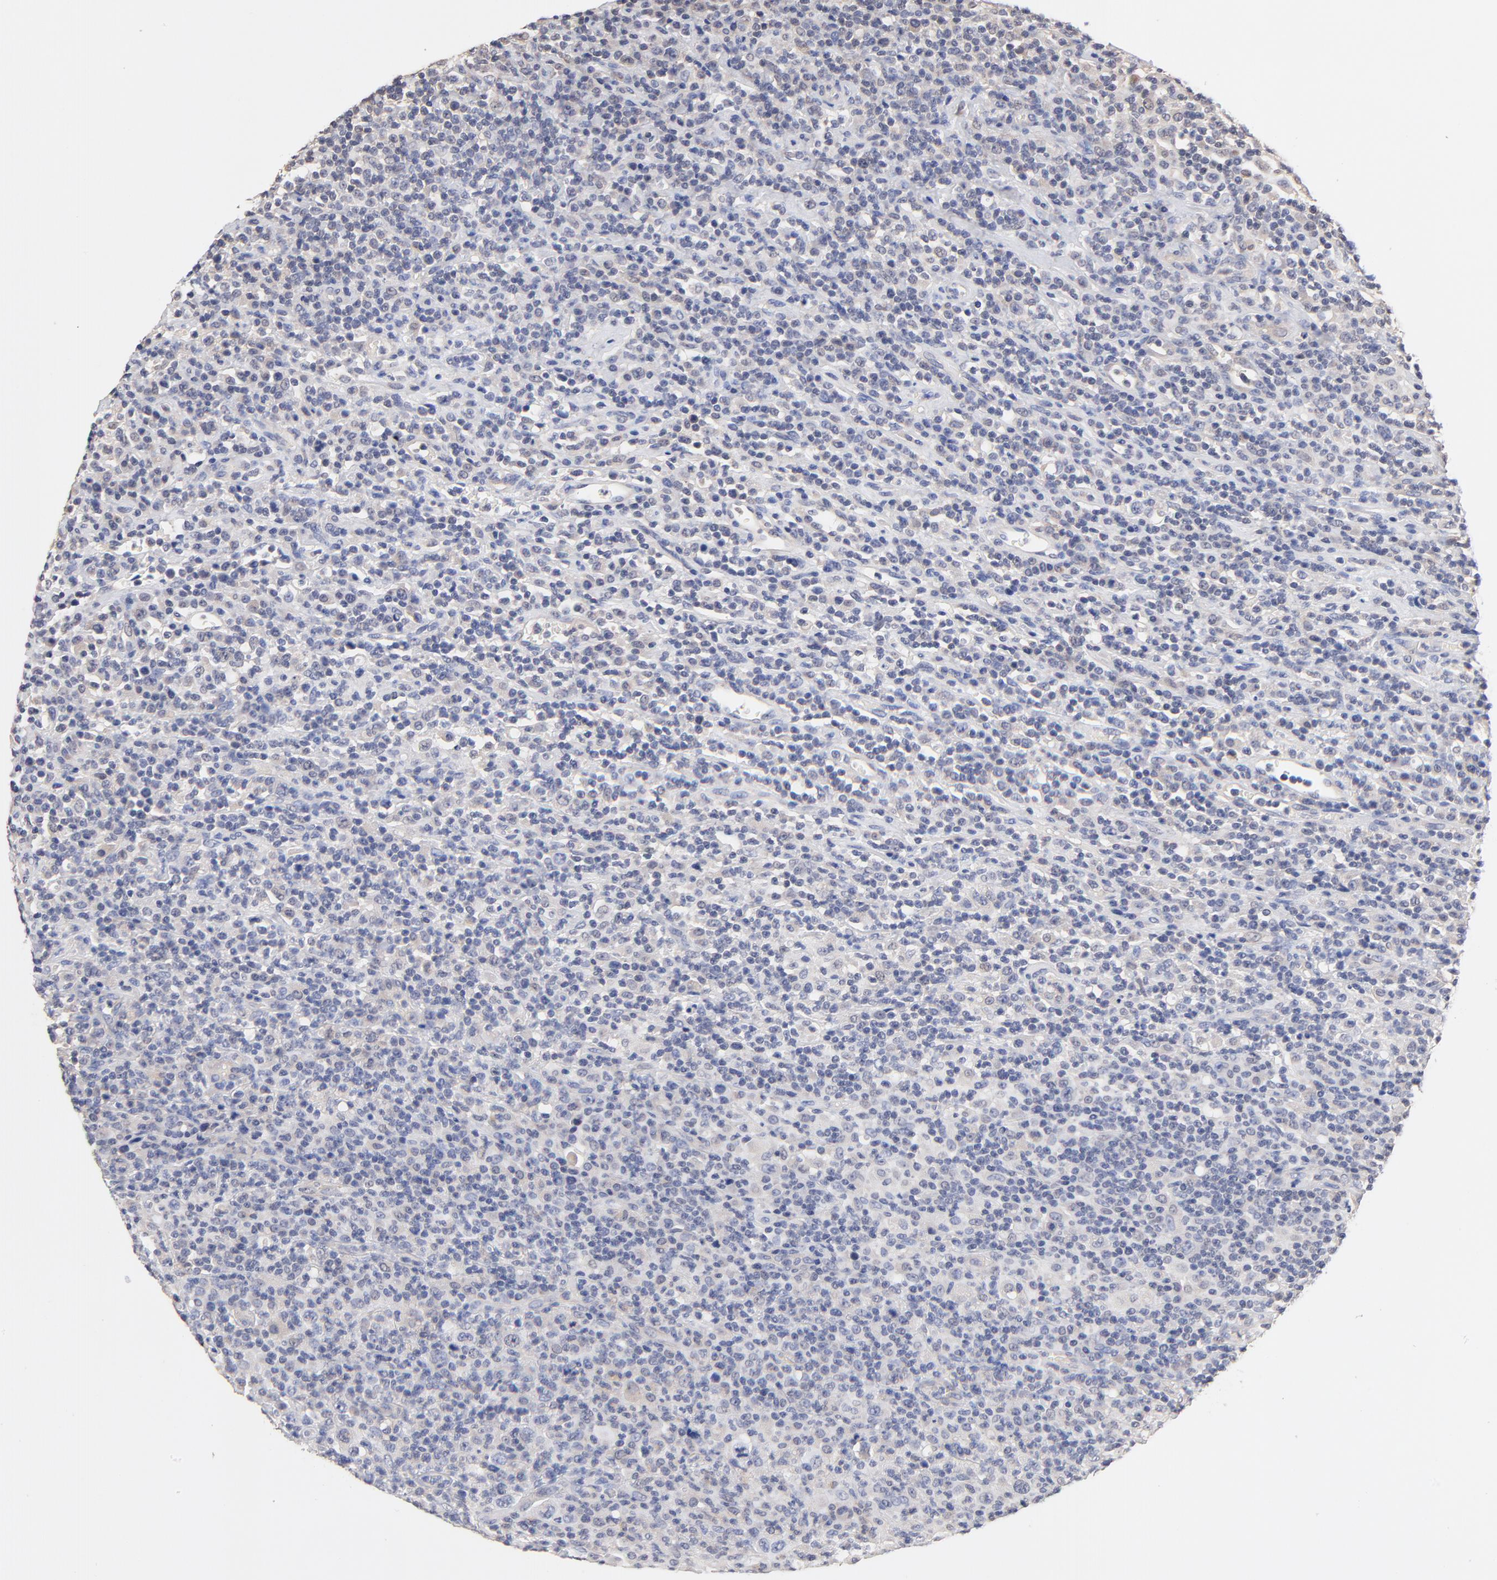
{"staining": {"intensity": "negative", "quantity": "none", "location": "none"}, "tissue": "lymphoma", "cell_type": "Tumor cells", "image_type": "cancer", "snomed": [{"axis": "morphology", "description": "Hodgkin's disease, NOS"}, {"axis": "topography", "description": "Lymph node"}], "caption": "This is an immunohistochemistry (IHC) photomicrograph of Hodgkin's disease. There is no positivity in tumor cells.", "gene": "RIBC2", "patient": {"sex": "male", "age": 65}}